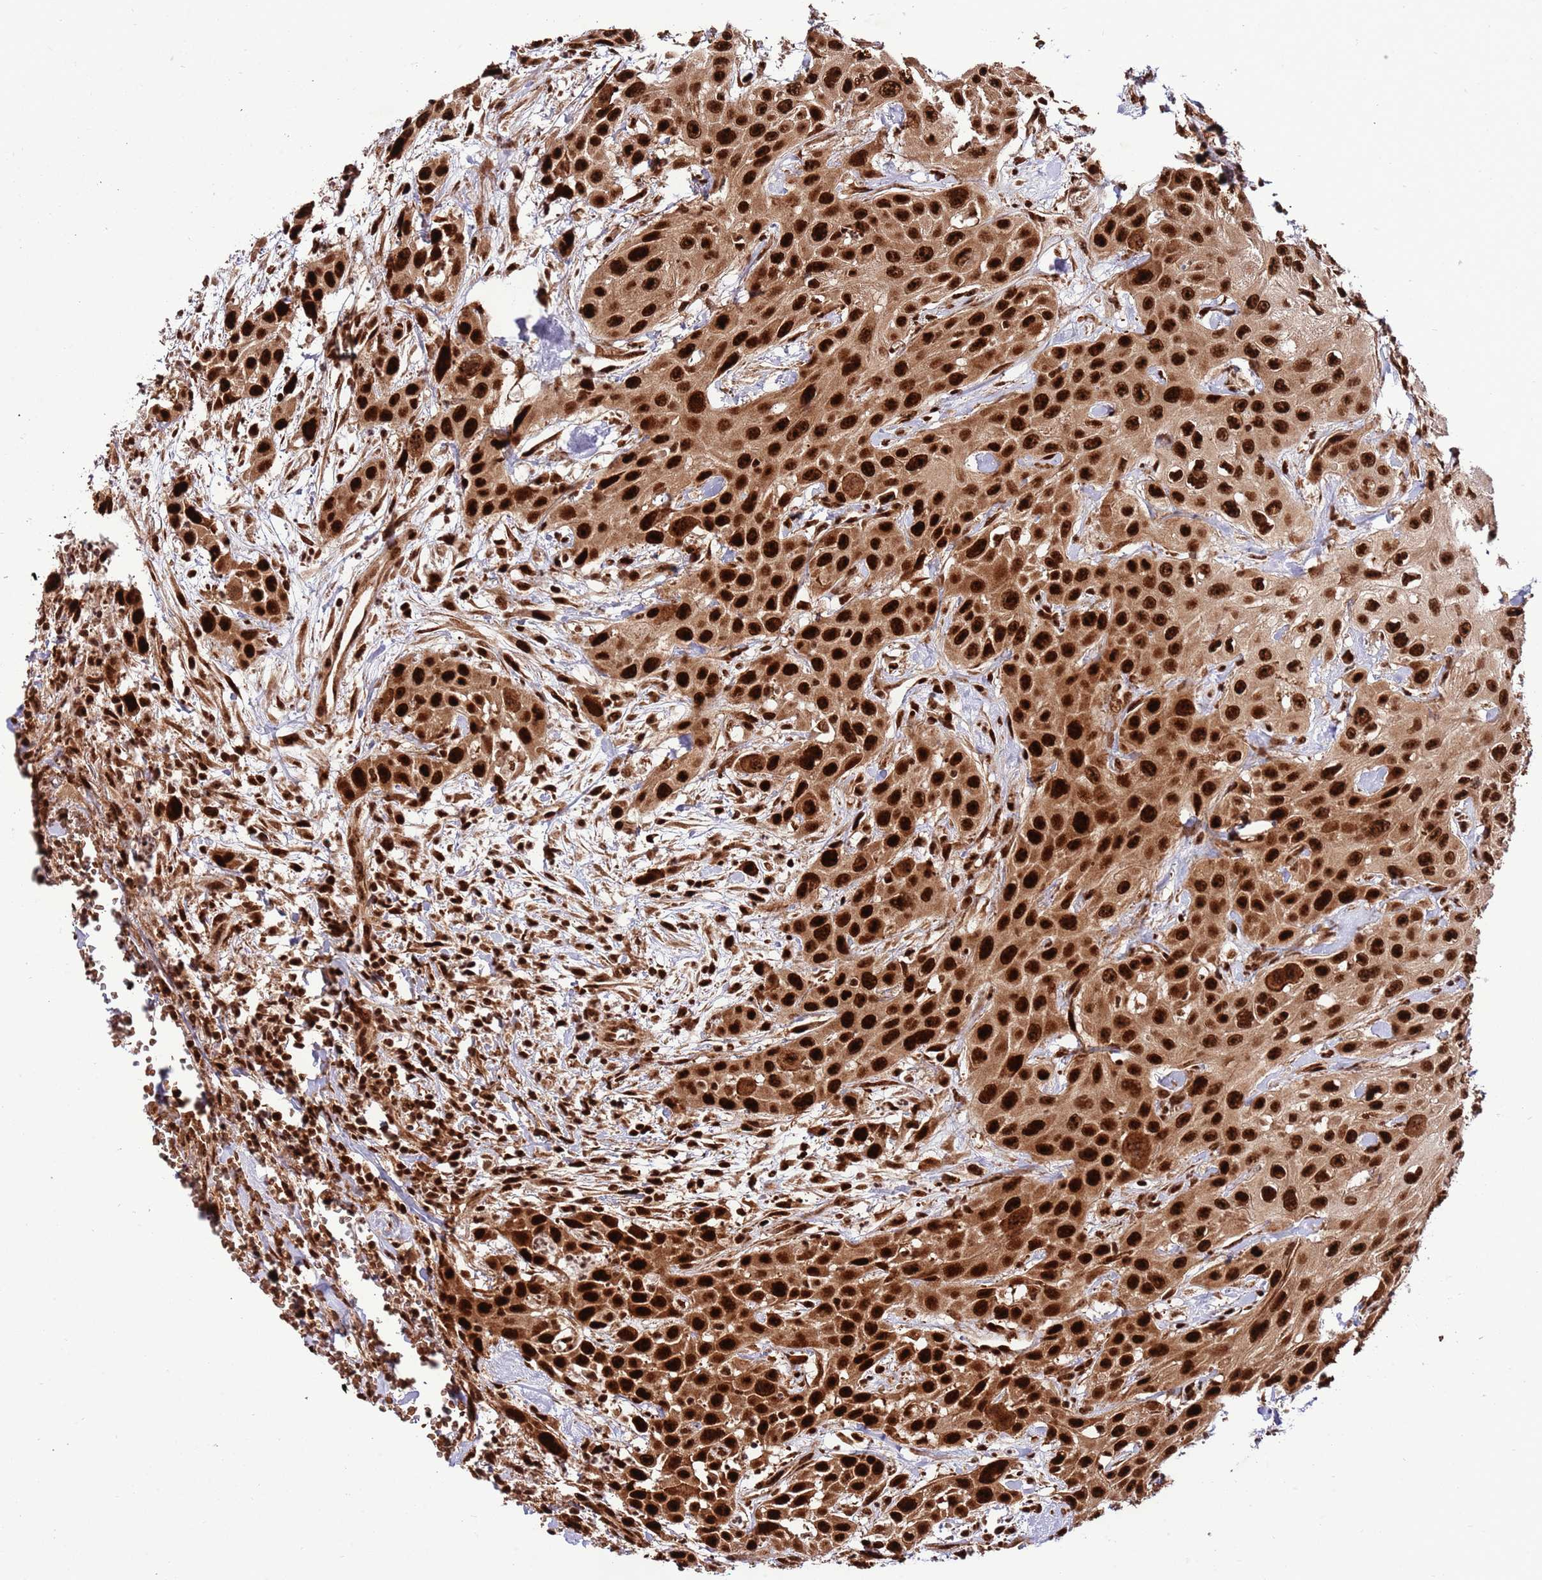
{"staining": {"intensity": "strong", "quantity": ">75%", "location": "cytoplasmic/membranous,nuclear"}, "tissue": "head and neck cancer", "cell_type": "Tumor cells", "image_type": "cancer", "snomed": [{"axis": "morphology", "description": "Squamous cell carcinoma, NOS"}, {"axis": "topography", "description": "Head-Neck"}], "caption": "IHC (DAB (3,3'-diaminobenzidine)) staining of squamous cell carcinoma (head and neck) displays strong cytoplasmic/membranous and nuclear protein staining in about >75% of tumor cells. (DAB (3,3'-diaminobenzidine) IHC with brightfield microscopy, high magnification).", "gene": "RIF1", "patient": {"sex": "male", "age": 81}}